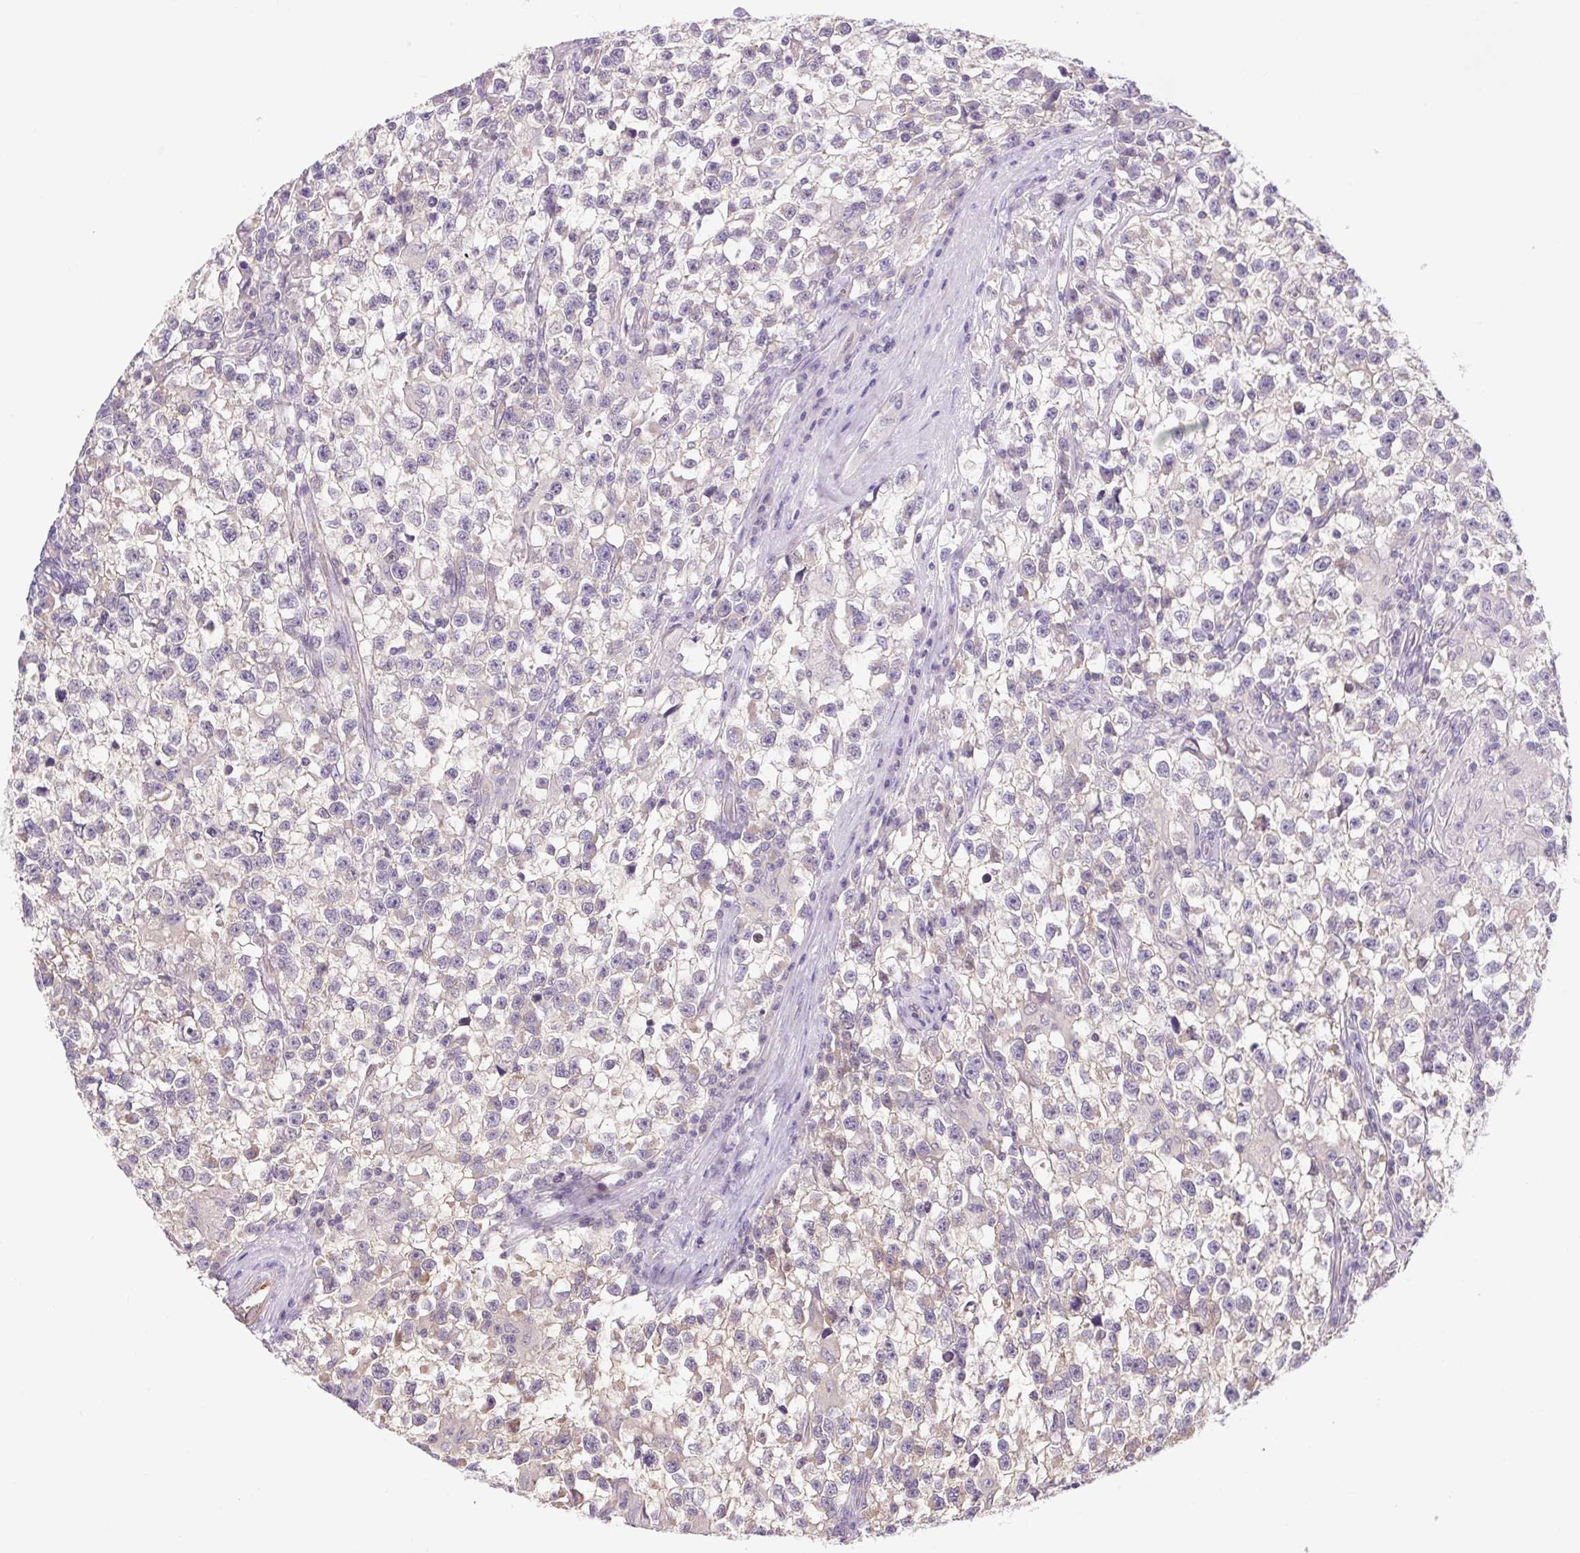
{"staining": {"intensity": "negative", "quantity": "none", "location": "none"}, "tissue": "testis cancer", "cell_type": "Tumor cells", "image_type": "cancer", "snomed": [{"axis": "morphology", "description": "Seminoma, NOS"}, {"axis": "topography", "description": "Testis"}], "caption": "DAB (3,3'-diaminobenzidine) immunohistochemical staining of seminoma (testis) displays no significant staining in tumor cells. The staining was performed using DAB to visualize the protein expression in brown, while the nuclei were stained in blue with hematoxylin (Magnification: 20x).", "gene": "FAM177B", "patient": {"sex": "male", "age": 31}}